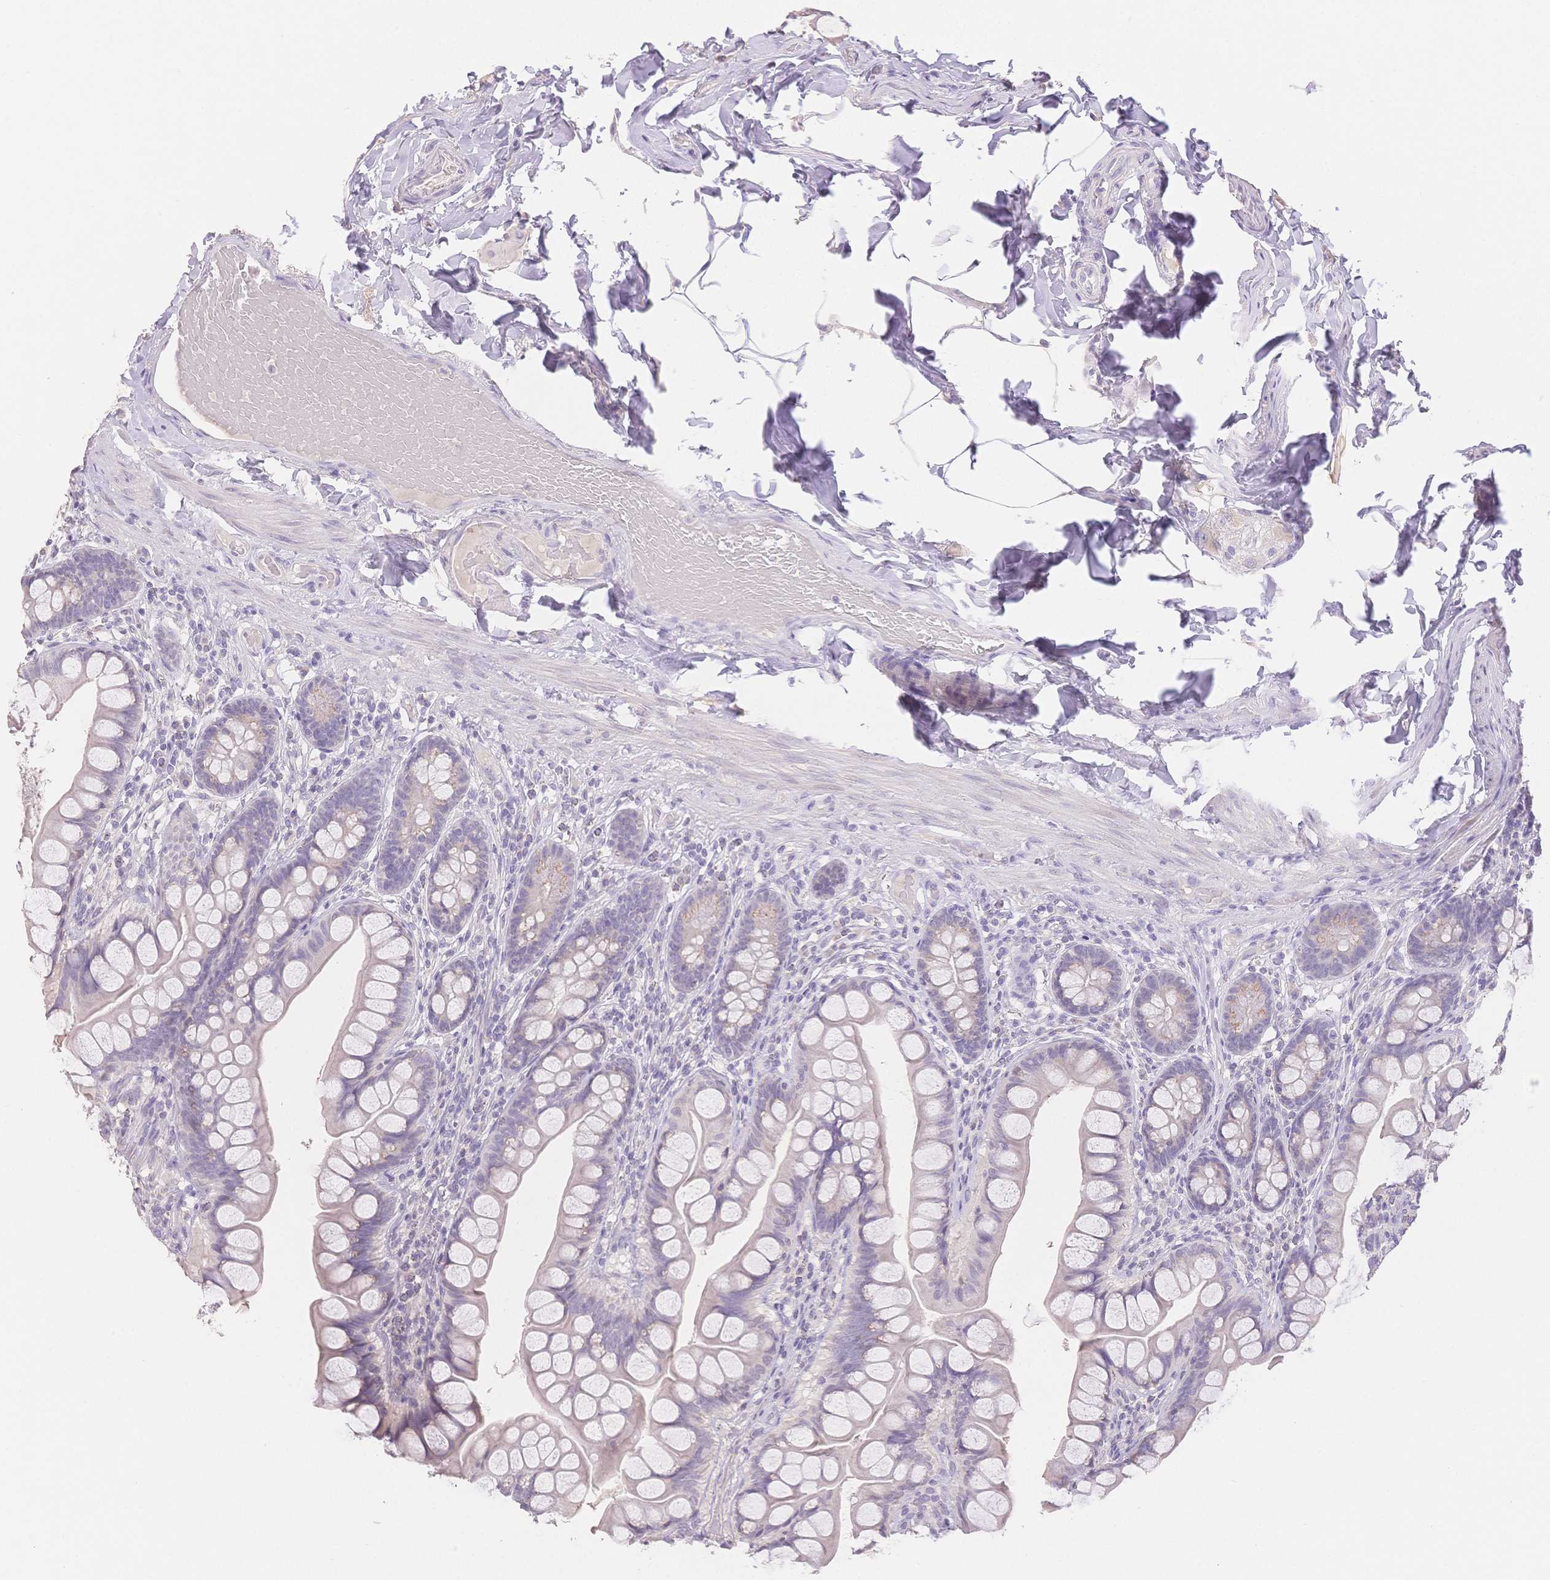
{"staining": {"intensity": "weak", "quantity": "<25%", "location": "cytoplasmic/membranous"}, "tissue": "small intestine", "cell_type": "Glandular cells", "image_type": "normal", "snomed": [{"axis": "morphology", "description": "Normal tissue, NOS"}, {"axis": "topography", "description": "Small intestine"}], "caption": "This is a image of immunohistochemistry (IHC) staining of unremarkable small intestine, which shows no positivity in glandular cells. The staining was performed using DAB to visualize the protein expression in brown, while the nuclei were stained in blue with hematoxylin (Magnification: 20x).", "gene": "SUV39H2", "patient": {"sex": "male", "age": 70}}